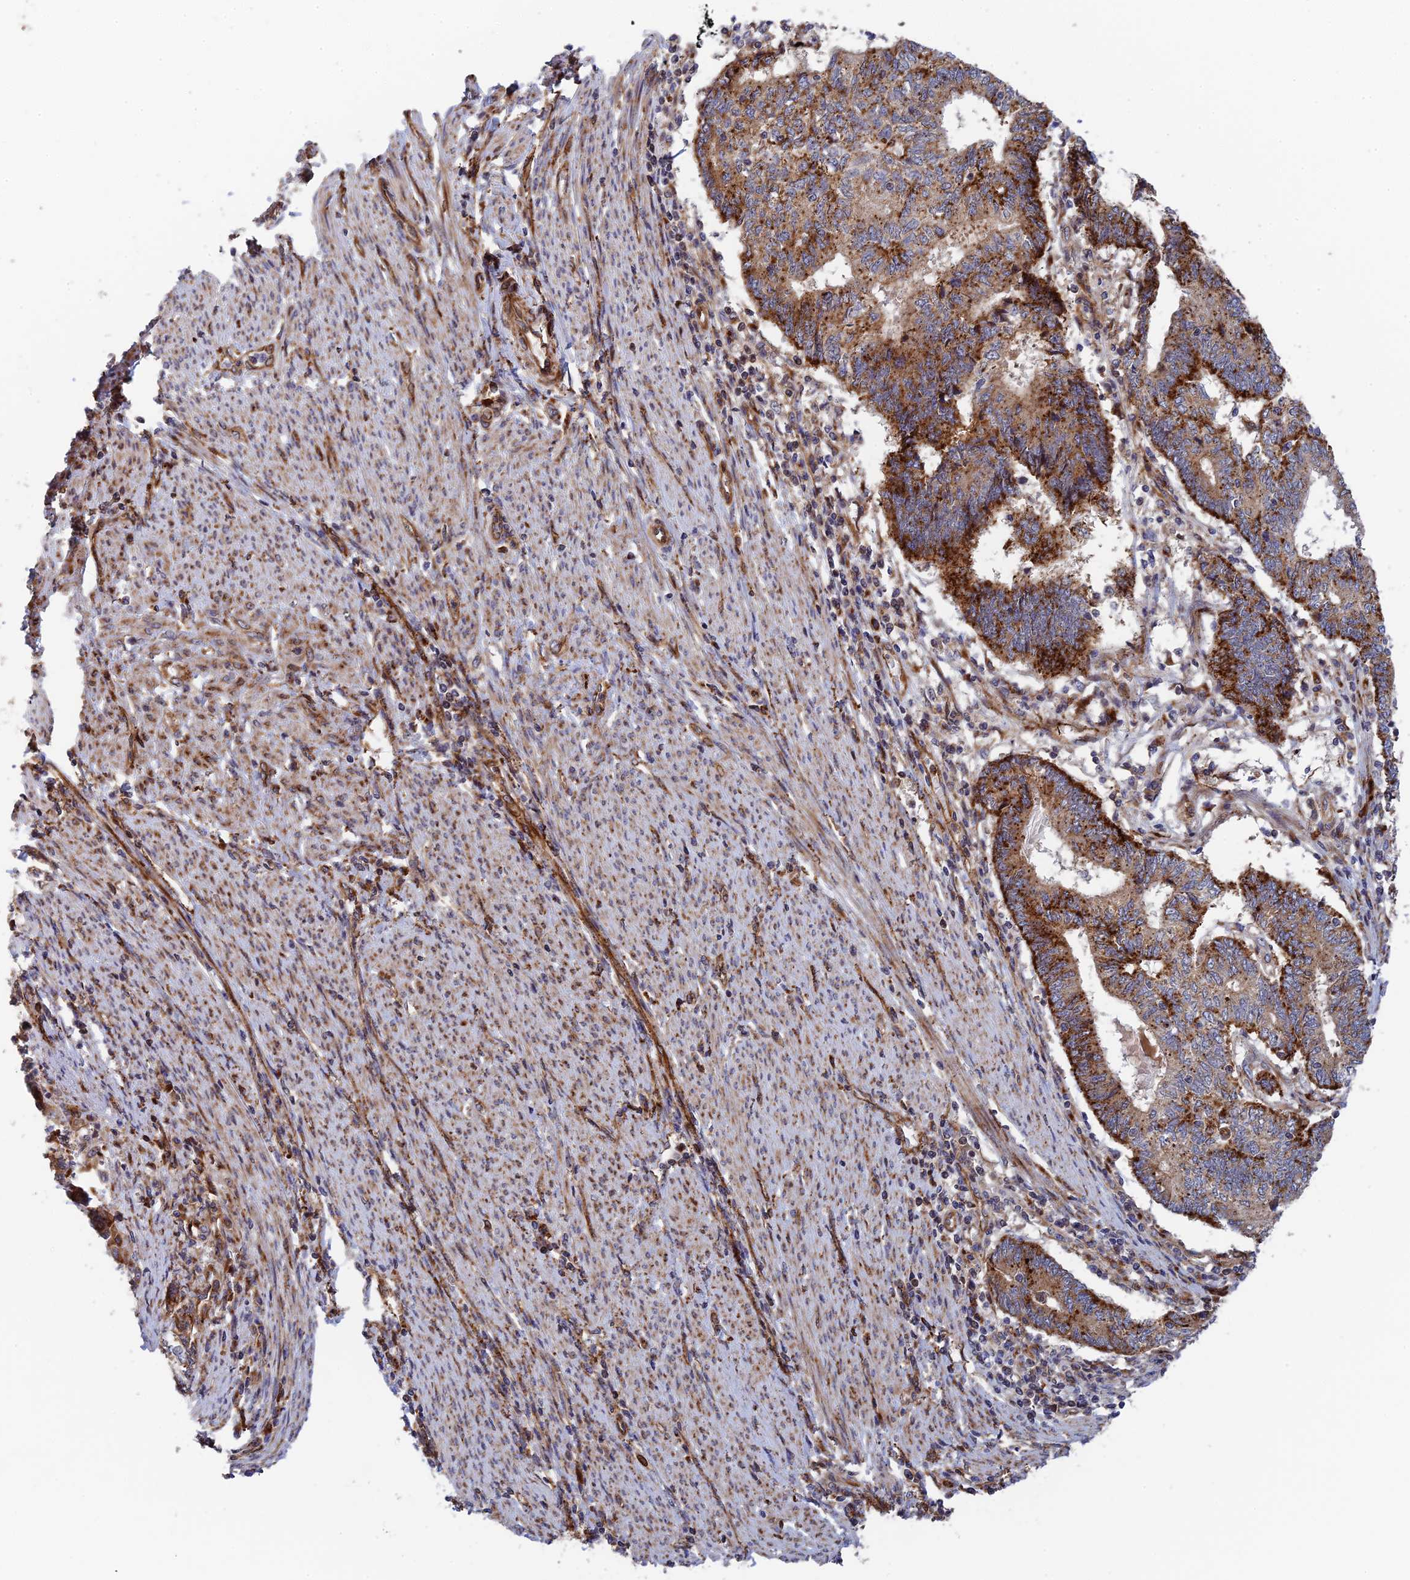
{"staining": {"intensity": "strong", "quantity": ">75%", "location": "cytoplasmic/membranous"}, "tissue": "endometrial cancer", "cell_type": "Tumor cells", "image_type": "cancer", "snomed": [{"axis": "morphology", "description": "Adenocarcinoma, NOS"}, {"axis": "topography", "description": "Uterus"}, {"axis": "topography", "description": "Endometrium"}], "caption": "IHC image of neoplastic tissue: endometrial cancer stained using immunohistochemistry displays high levels of strong protein expression localized specifically in the cytoplasmic/membranous of tumor cells, appearing as a cytoplasmic/membranous brown color.", "gene": "PPP2R3C", "patient": {"sex": "female", "age": 70}}